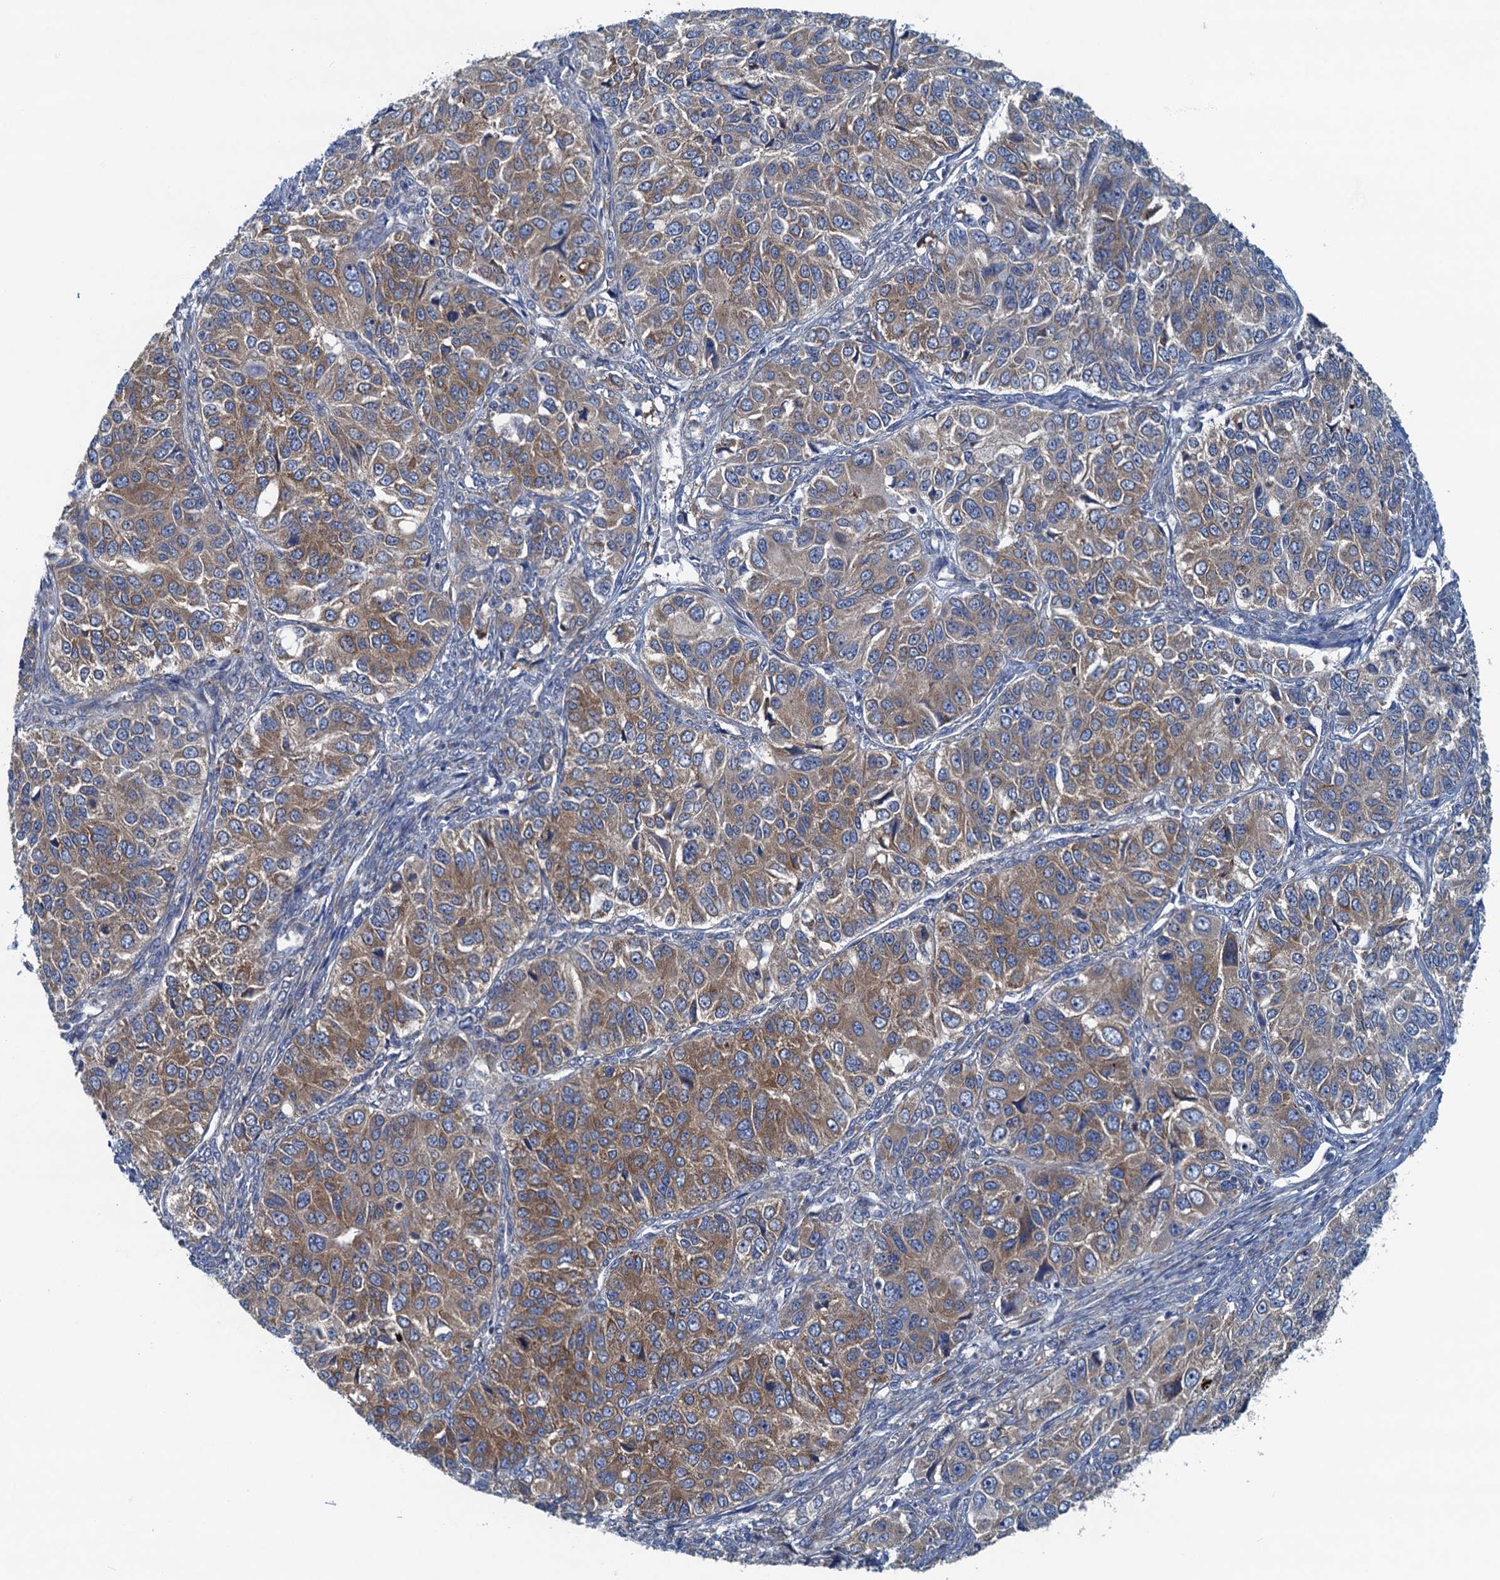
{"staining": {"intensity": "moderate", "quantity": ">75%", "location": "cytoplasmic/membranous"}, "tissue": "ovarian cancer", "cell_type": "Tumor cells", "image_type": "cancer", "snomed": [{"axis": "morphology", "description": "Carcinoma, endometroid"}, {"axis": "topography", "description": "Ovary"}], "caption": "Immunohistochemistry of human endometroid carcinoma (ovarian) shows medium levels of moderate cytoplasmic/membranous expression in approximately >75% of tumor cells.", "gene": "MYDGF", "patient": {"sex": "female", "age": 51}}